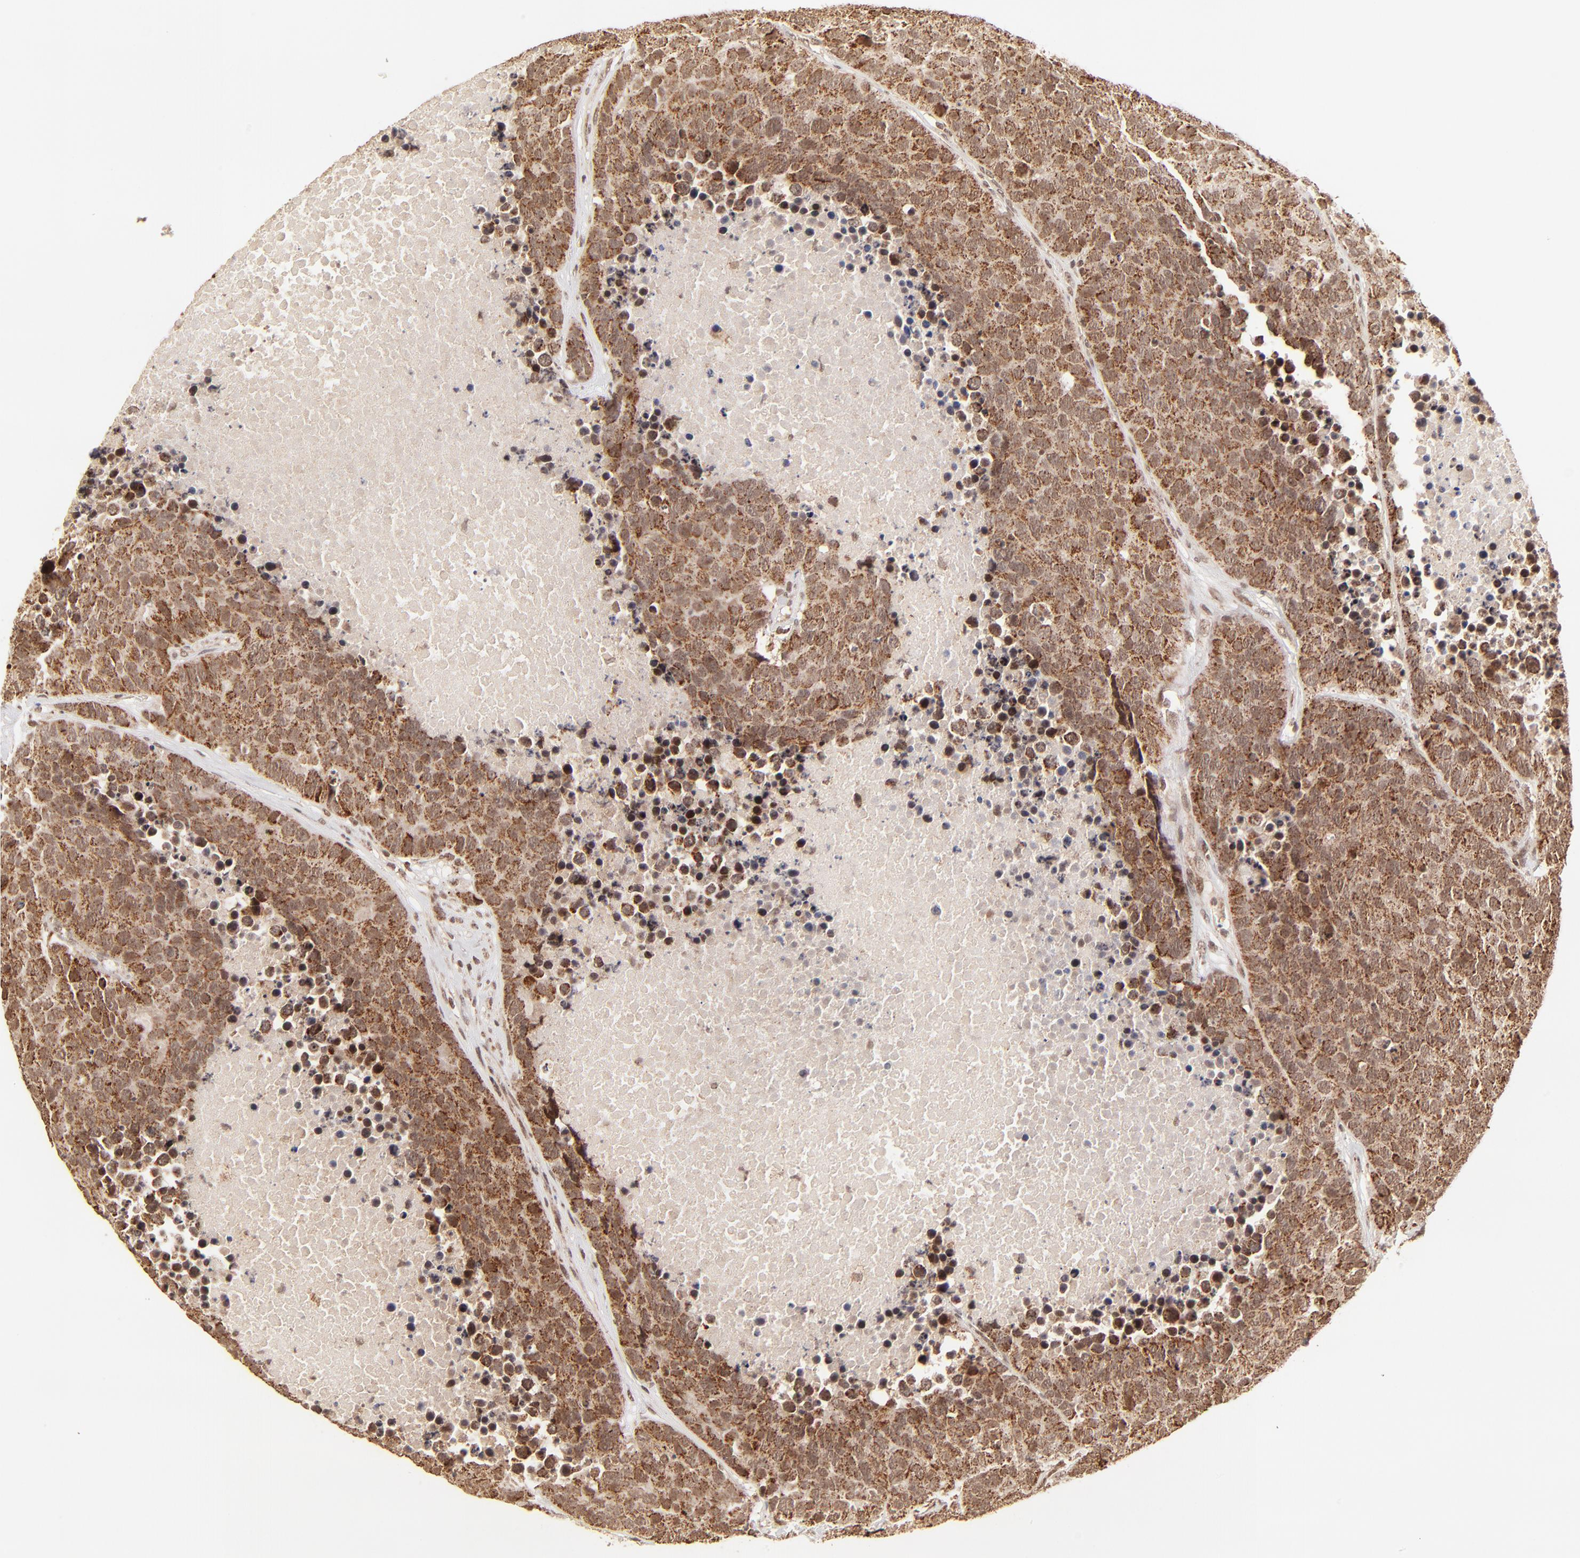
{"staining": {"intensity": "strong", "quantity": ">75%", "location": "cytoplasmic/membranous"}, "tissue": "carcinoid", "cell_type": "Tumor cells", "image_type": "cancer", "snomed": [{"axis": "morphology", "description": "Carcinoid, malignant, NOS"}, {"axis": "topography", "description": "Lung"}], "caption": "The photomicrograph demonstrates immunohistochemical staining of malignant carcinoid. There is strong cytoplasmic/membranous positivity is seen in approximately >75% of tumor cells.", "gene": "MED15", "patient": {"sex": "male", "age": 60}}